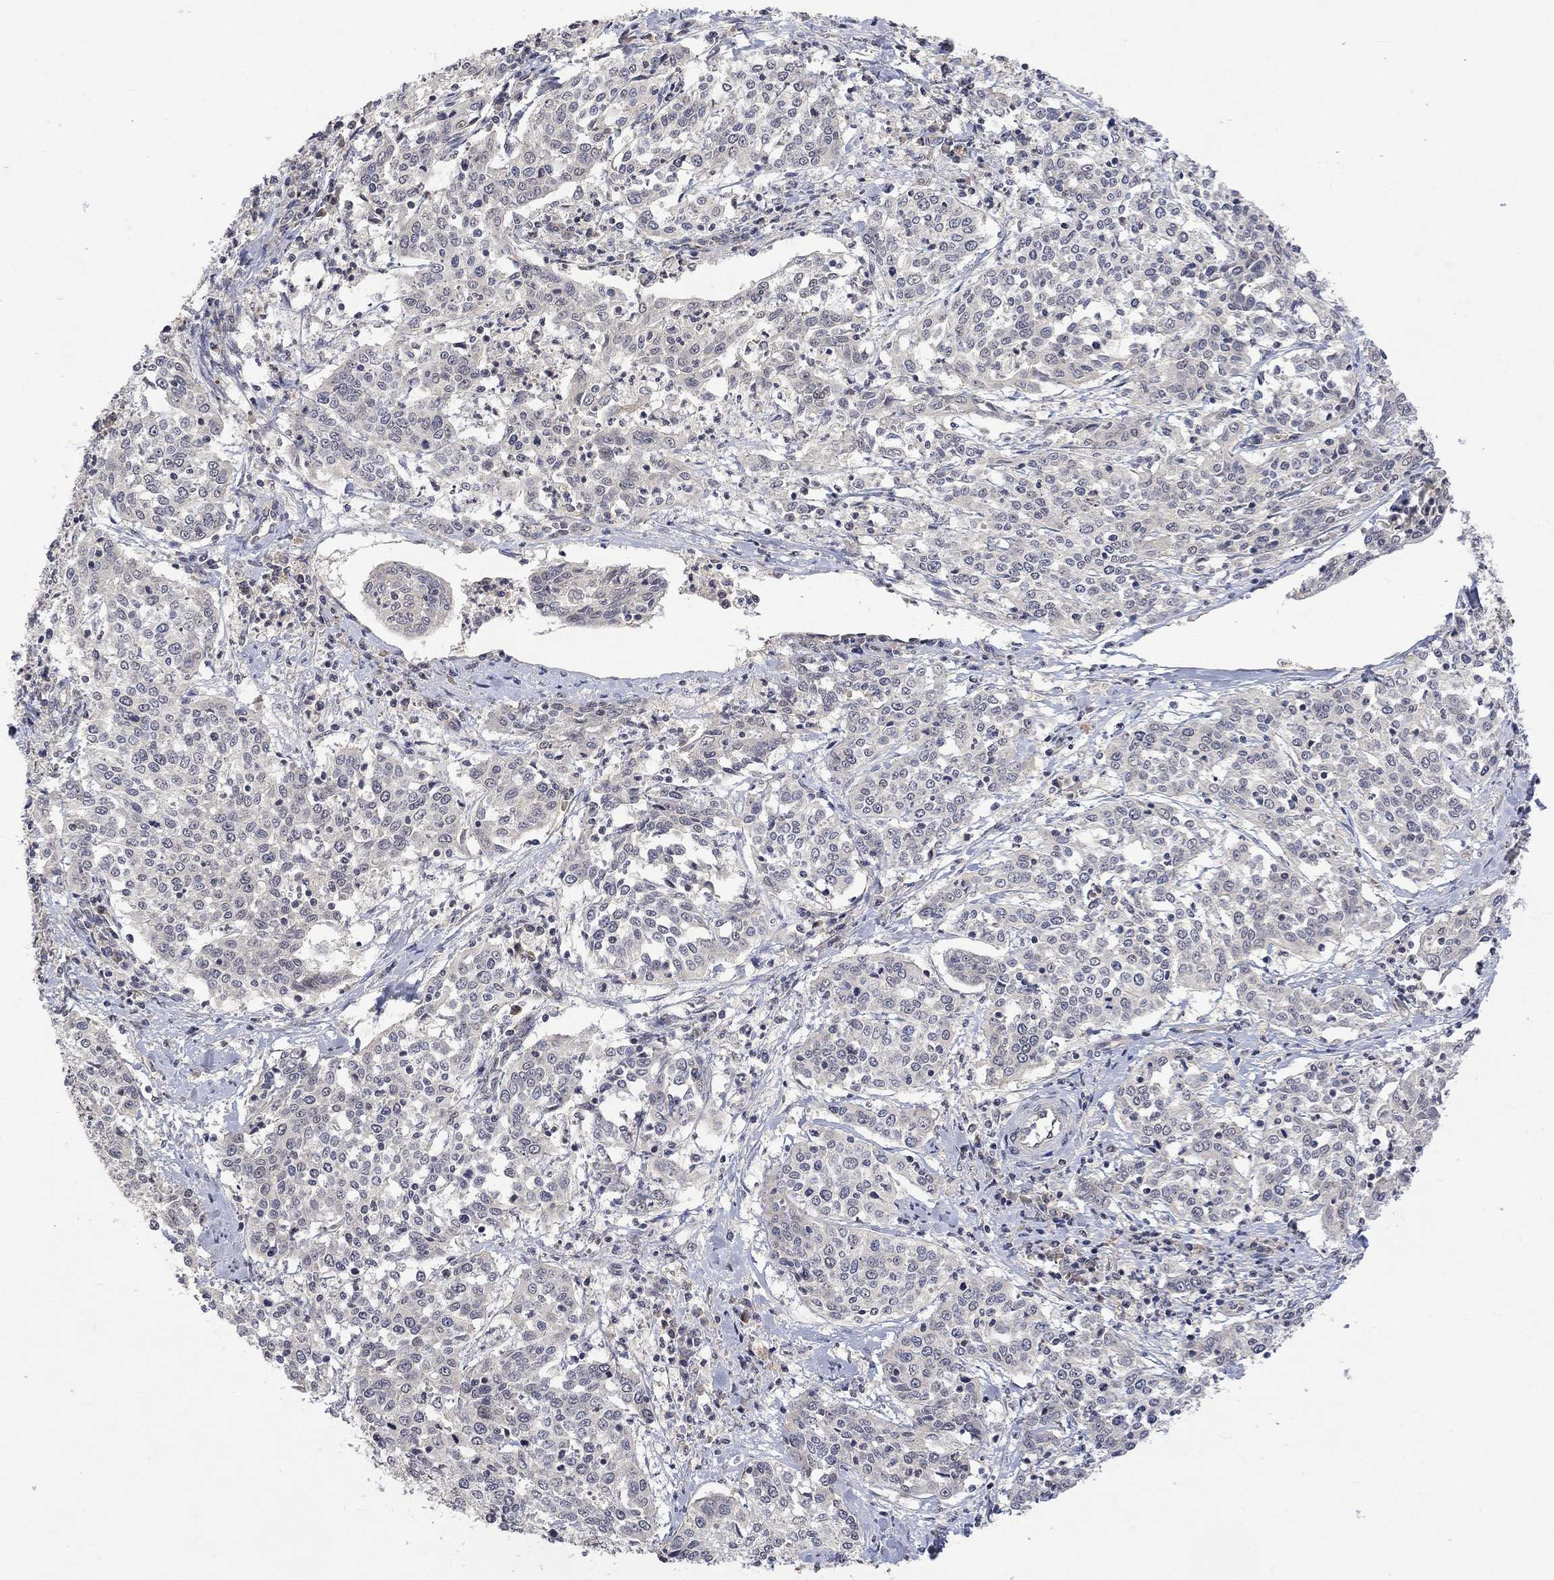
{"staining": {"intensity": "negative", "quantity": "none", "location": "none"}, "tissue": "cervical cancer", "cell_type": "Tumor cells", "image_type": "cancer", "snomed": [{"axis": "morphology", "description": "Squamous cell carcinoma, NOS"}, {"axis": "topography", "description": "Cervix"}], "caption": "High power microscopy micrograph of an IHC image of cervical cancer (squamous cell carcinoma), revealing no significant expression in tumor cells.", "gene": "GRIN2D", "patient": {"sex": "female", "age": 41}}